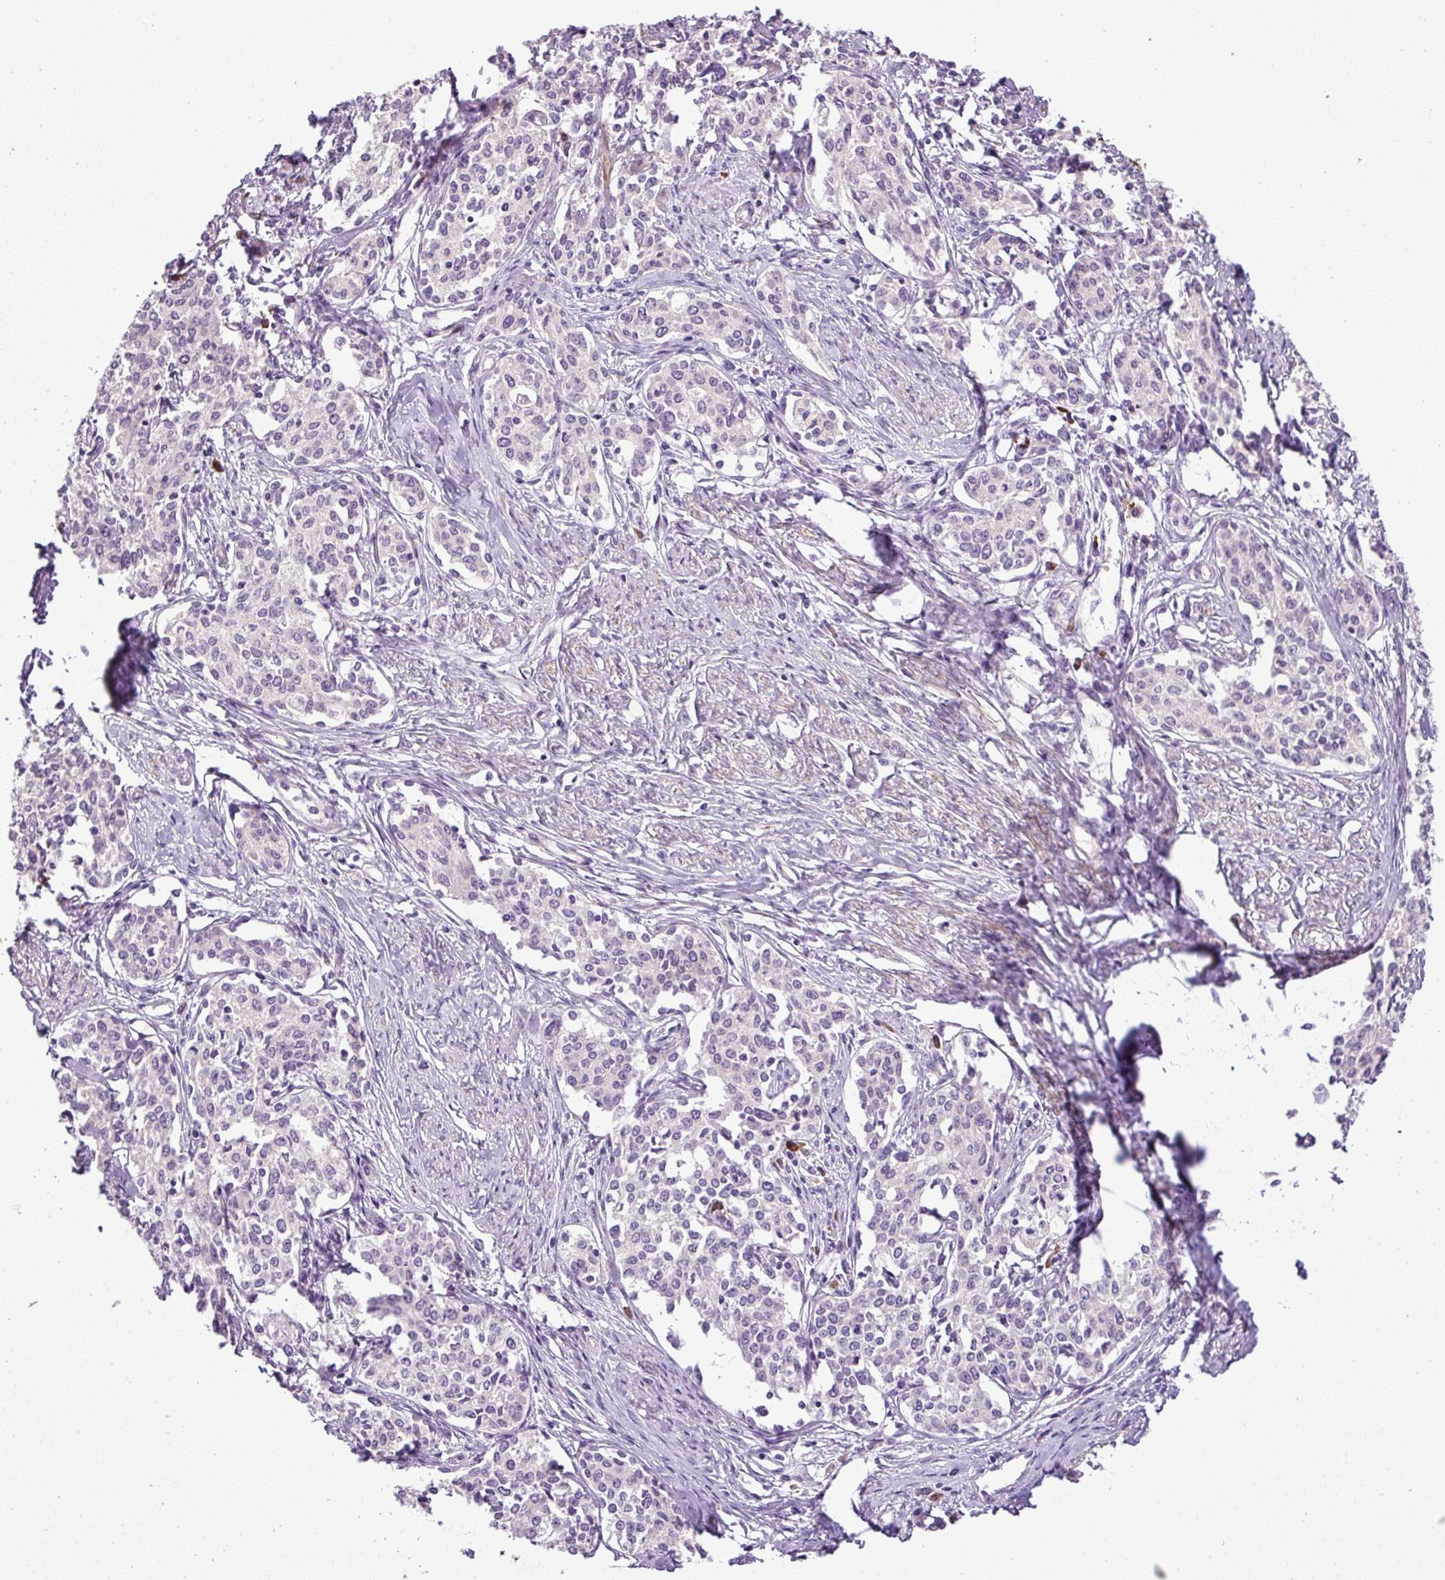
{"staining": {"intensity": "negative", "quantity": "none", "location": "none"}, "tissue": "cervical cancer", "cell_type": "Tumor cells", "image_type": "cancer", "snomed": [{"axis": "morphology", "description": "Squamous cell carcinoma, NOS"}, {"axis": "morphology", "description": "Adenocarcinoma, NOS"}, {"axis": "topography", "description": "Cervix"}], "caption": "High magnification brightfield microscopy of cervical cancer (adenocarcinoma) stained with DAB (3,3'-diaminobenzidine) (brown) and counterstained with hematoxylin (blue): tumor cells show no significant positivity.", "gene": "MOCS3", "patient": {"sex": "female", "age": 52}}